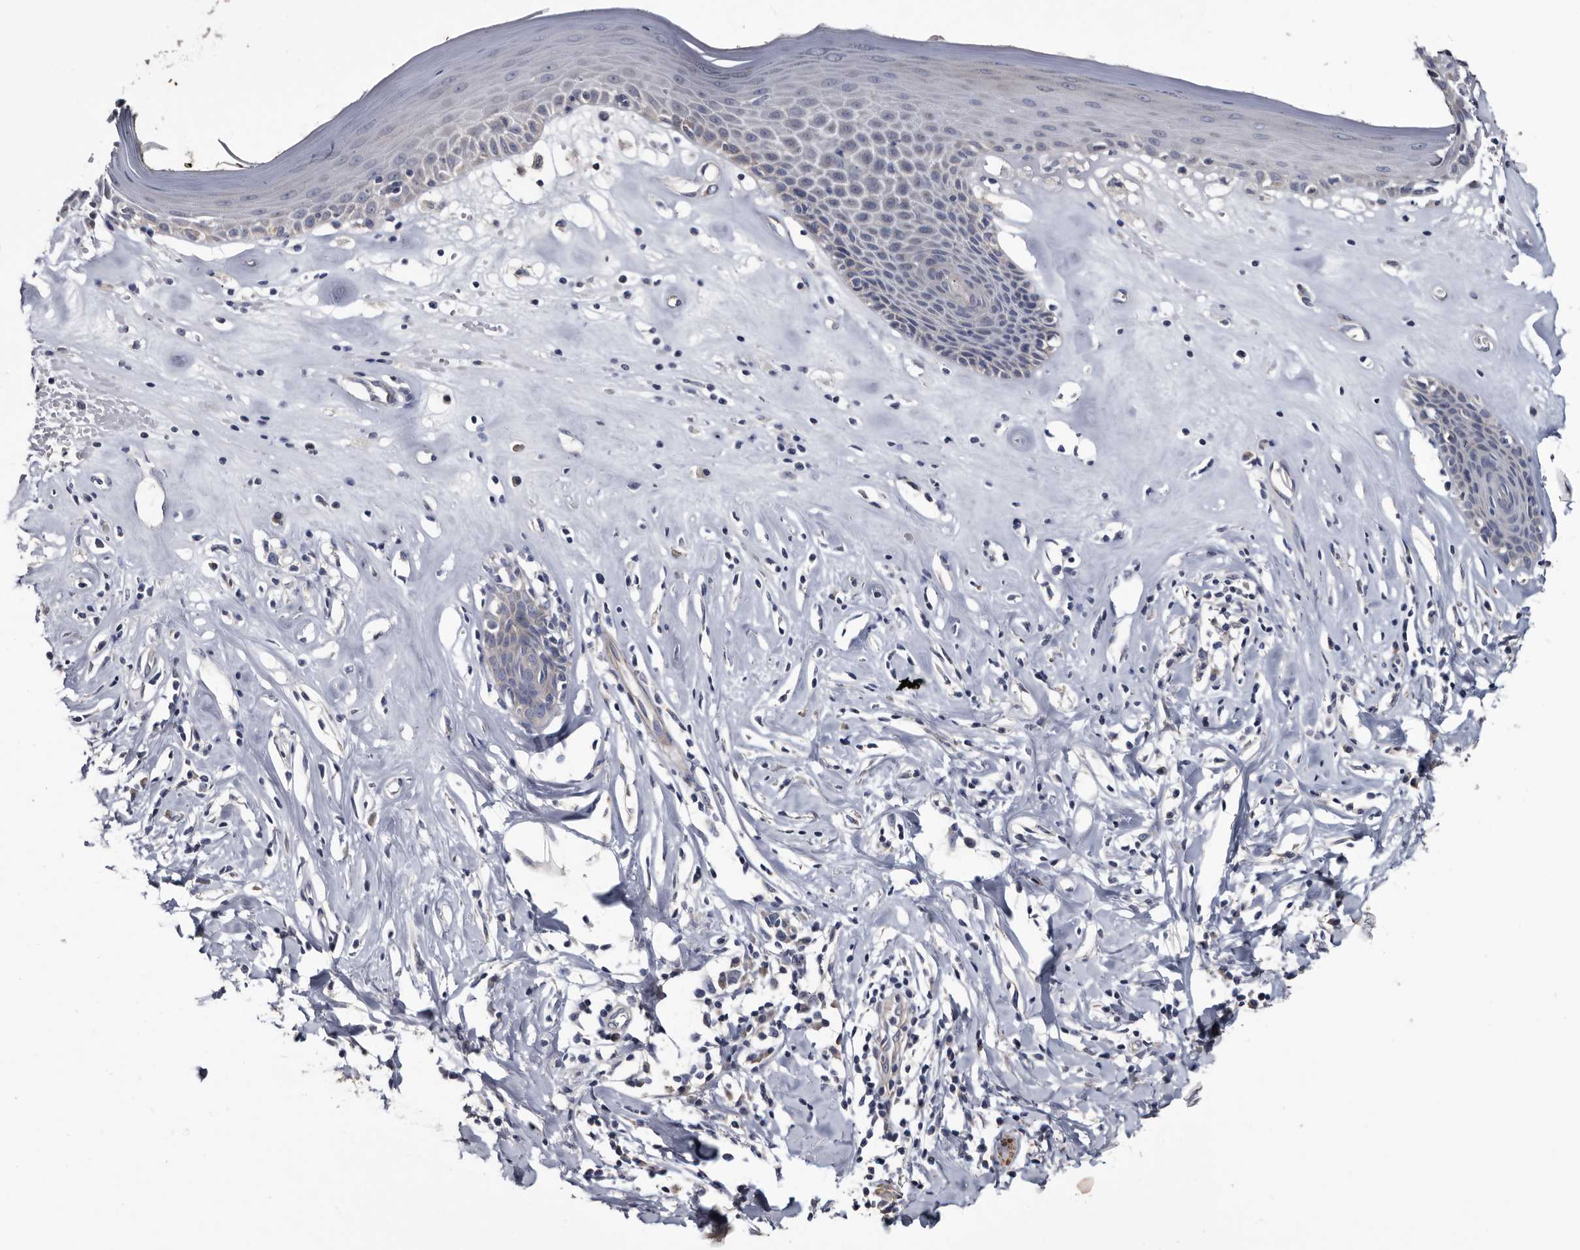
{"staining": {"intensity": "weak", "quantity": "<25%", "location": "cytoplasmic/membranous"}, "tissue": "skin", "cell_type": "Epidermal cells", "image_type": "normal", "snomed": [{"axis": "morphology", "description": "Normal tissue, NOS"}, {"axis": "morphology", "description": "Inflammation, NOS"}, {"axis": "topography", "description": "Vulva"}], "caption": "IHC of benign human skin exhibits no expression in epidermal cells. Nuclei are stained in blue.", "gene": "IARS1", "patient": {"sex": "female", "age": 84}}